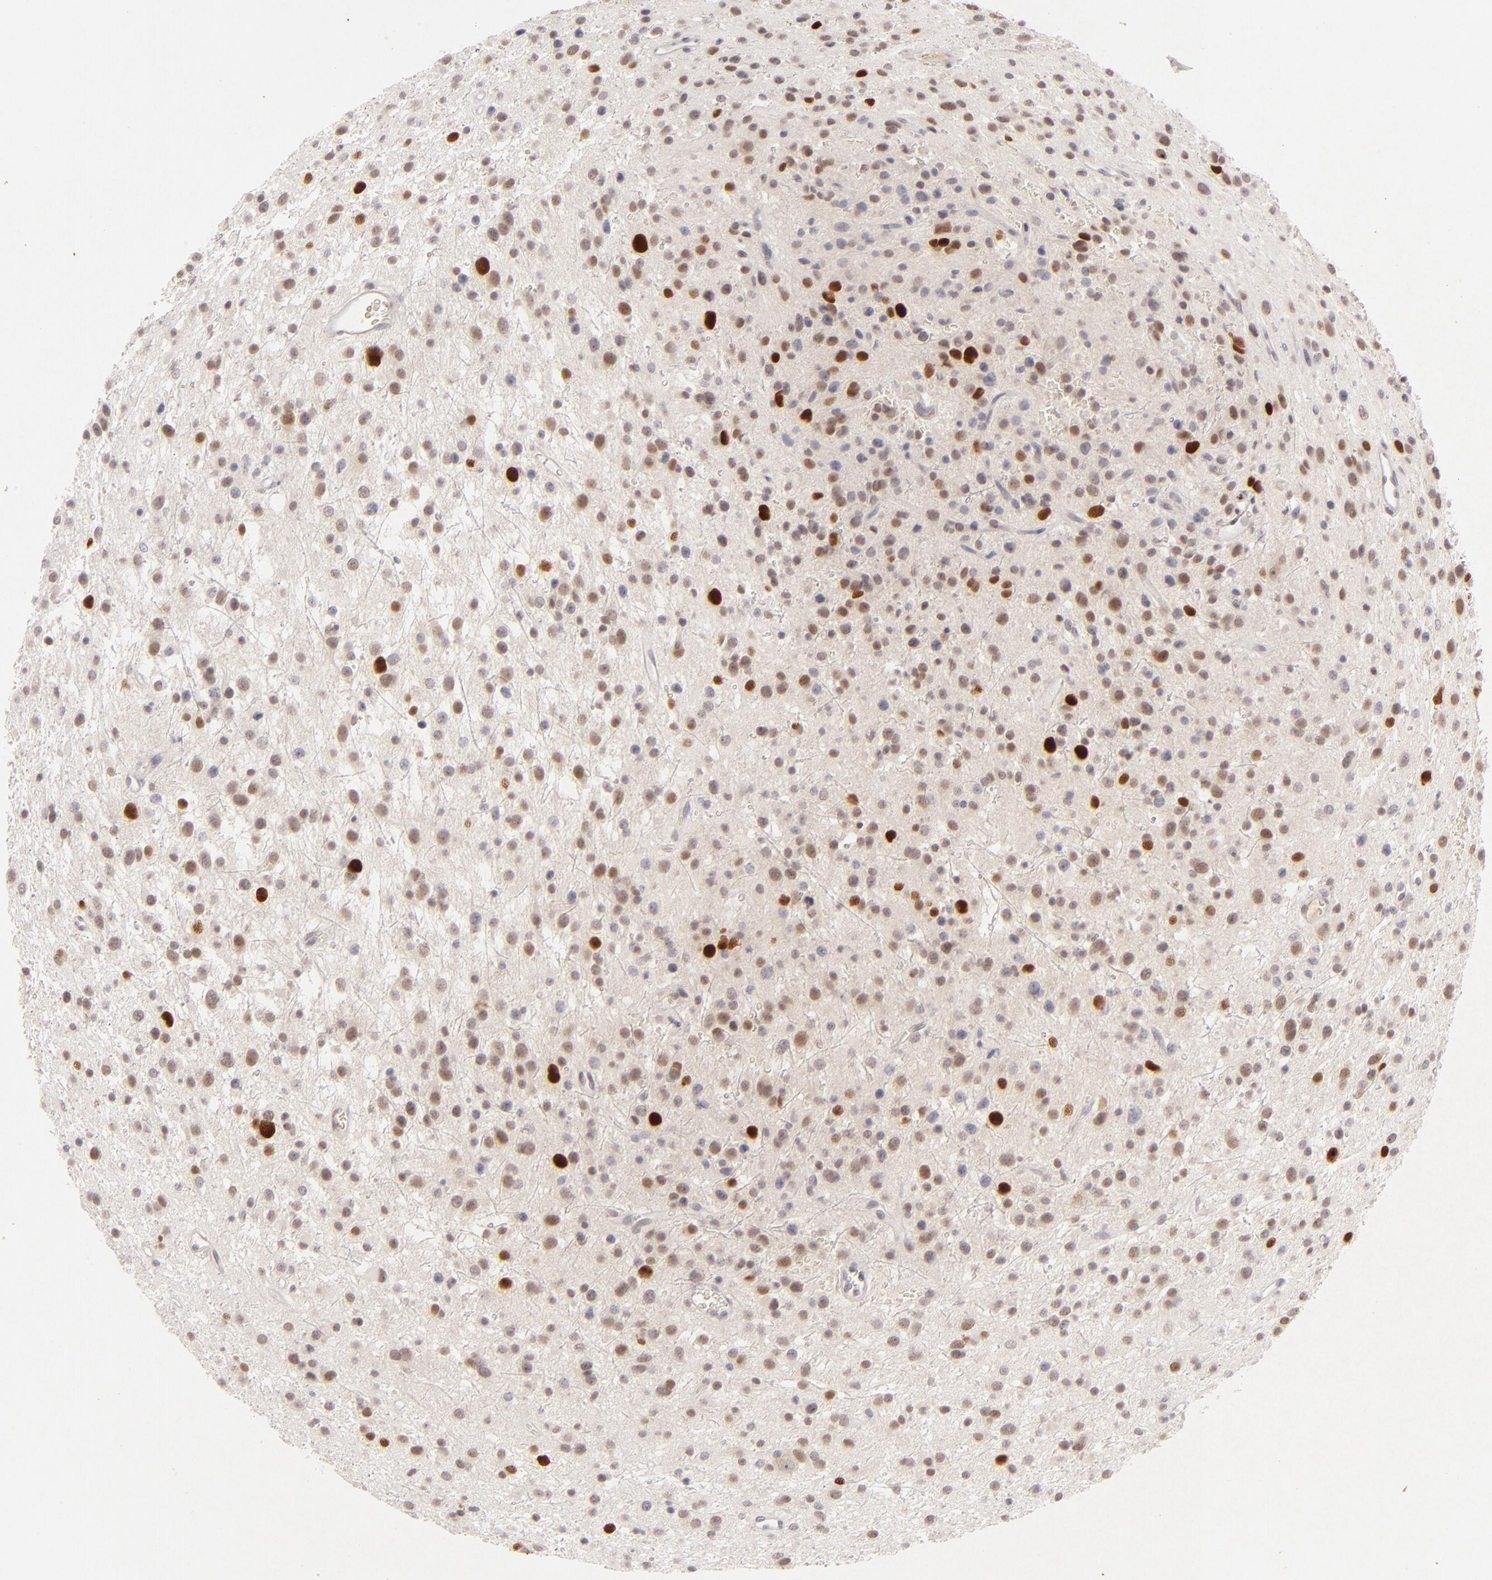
{"staining": {"intensity": "moderate", "quantity": "25%-75%", "location": "nuclear"}, "tissue": "glioma", "cell_type": "Tumor cells", "image_type": "cancer", "snomed": [{"axis": "morphology", "description": "Glioma, malignant, Low grade"}, {"axis": "topography", "description": "Brain"}], "caption": "Low-grade glioma (malignant) stained for a protein reveals moderate nuclear positivity in tumor cells.", "gene": "FEN1", "patient": {"sex": "female", "age": 36}}